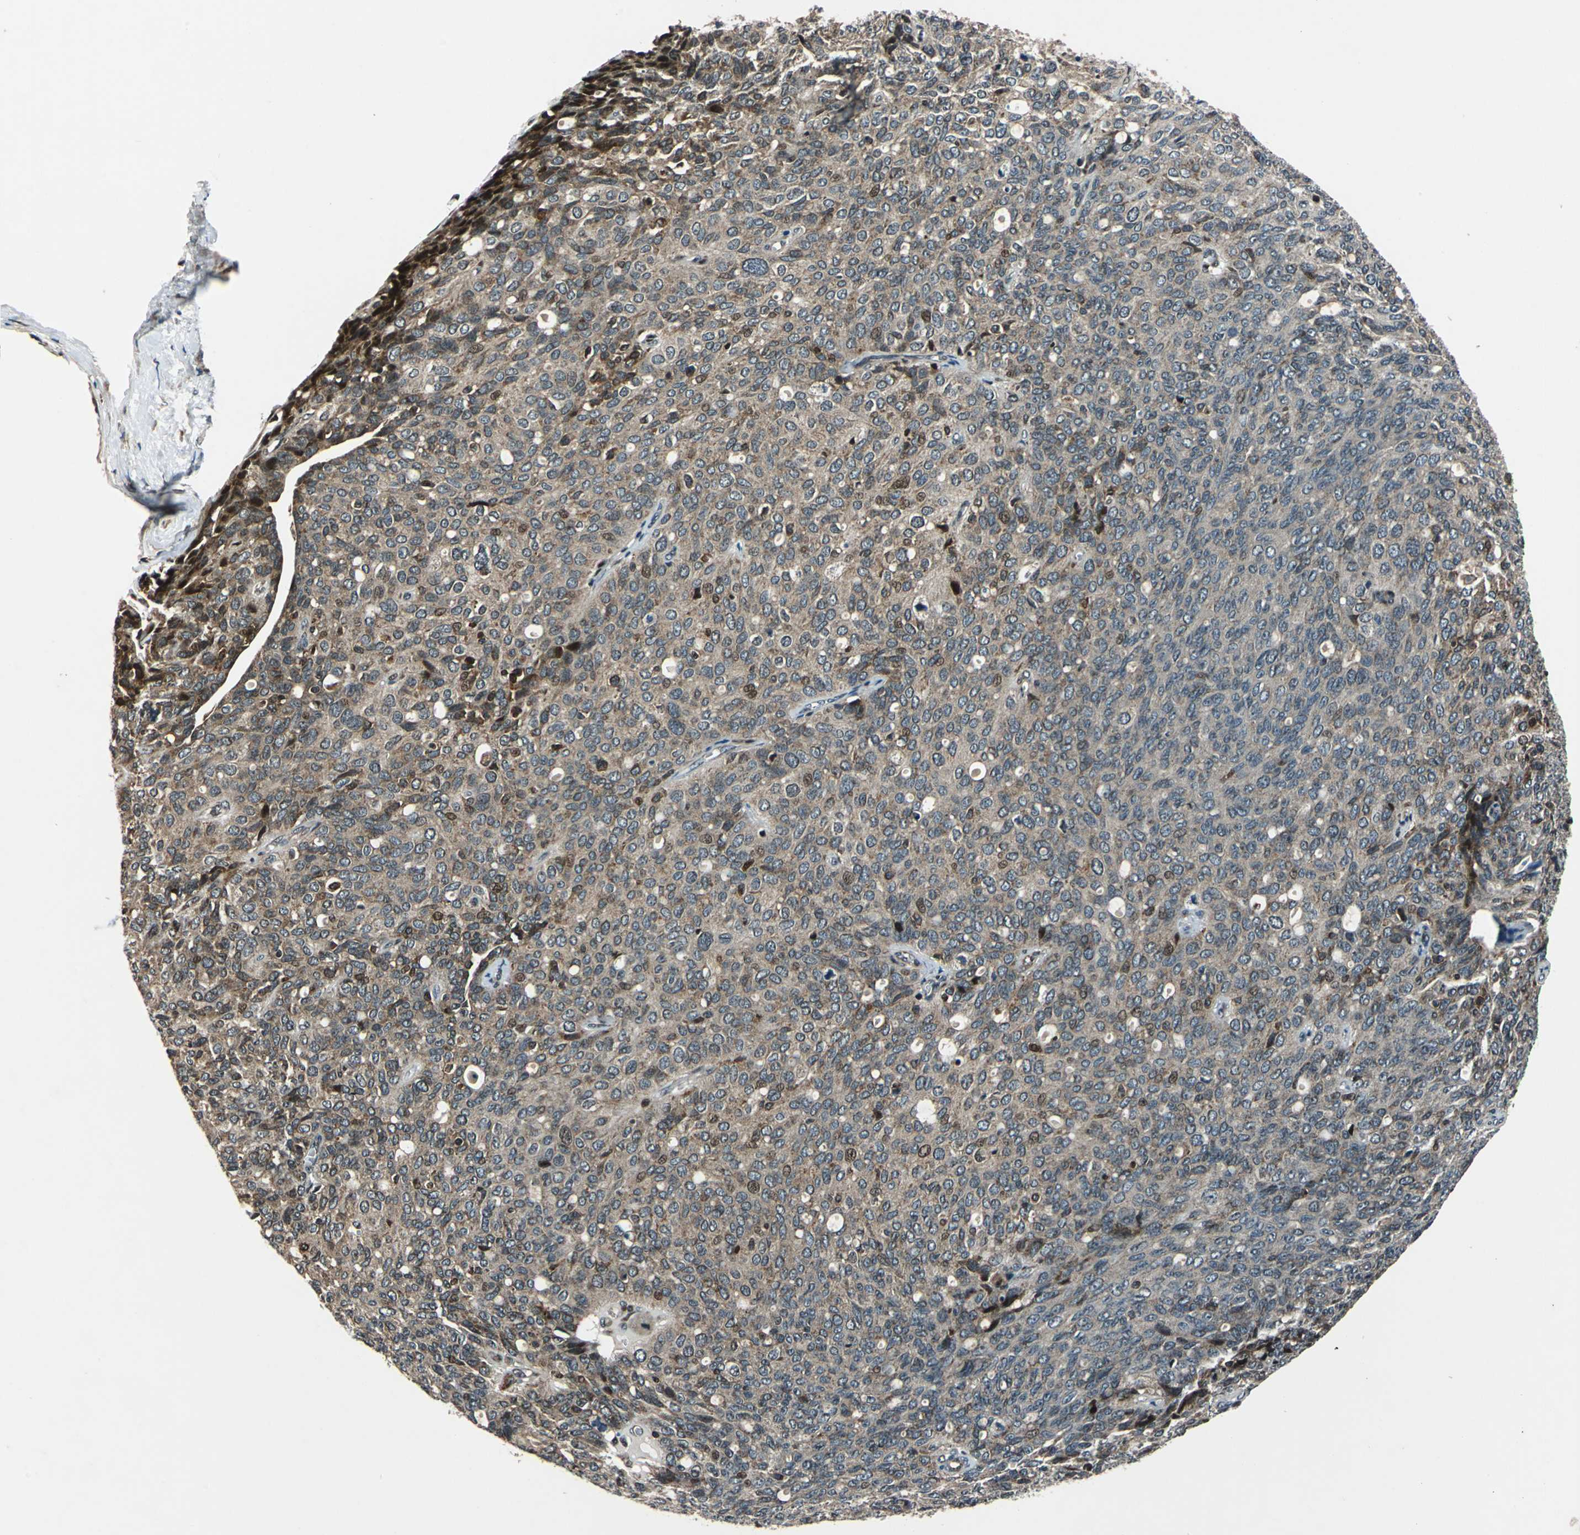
{"staining": {"intensity": "weak", "quantity": ">75%", "location": "cytoplasmic/membranous,nuclear"}, "tissue": "ovarian cancer", "cell_type": "Tumor cells", "image_type": "cancer", "snomed": [{"axis": "morphology", "description": "Carcinoma, endometroid"}, {"axis": "topography", "description": "Ovary"}], "caption": "Endometroid carcinoma (ovarian) stained for a protein displays weak cytoplasmic/membranous and nuclear positivity in tumor cells.", "gene": "AATF", "patient": {"sex": "female", "age": 60}}